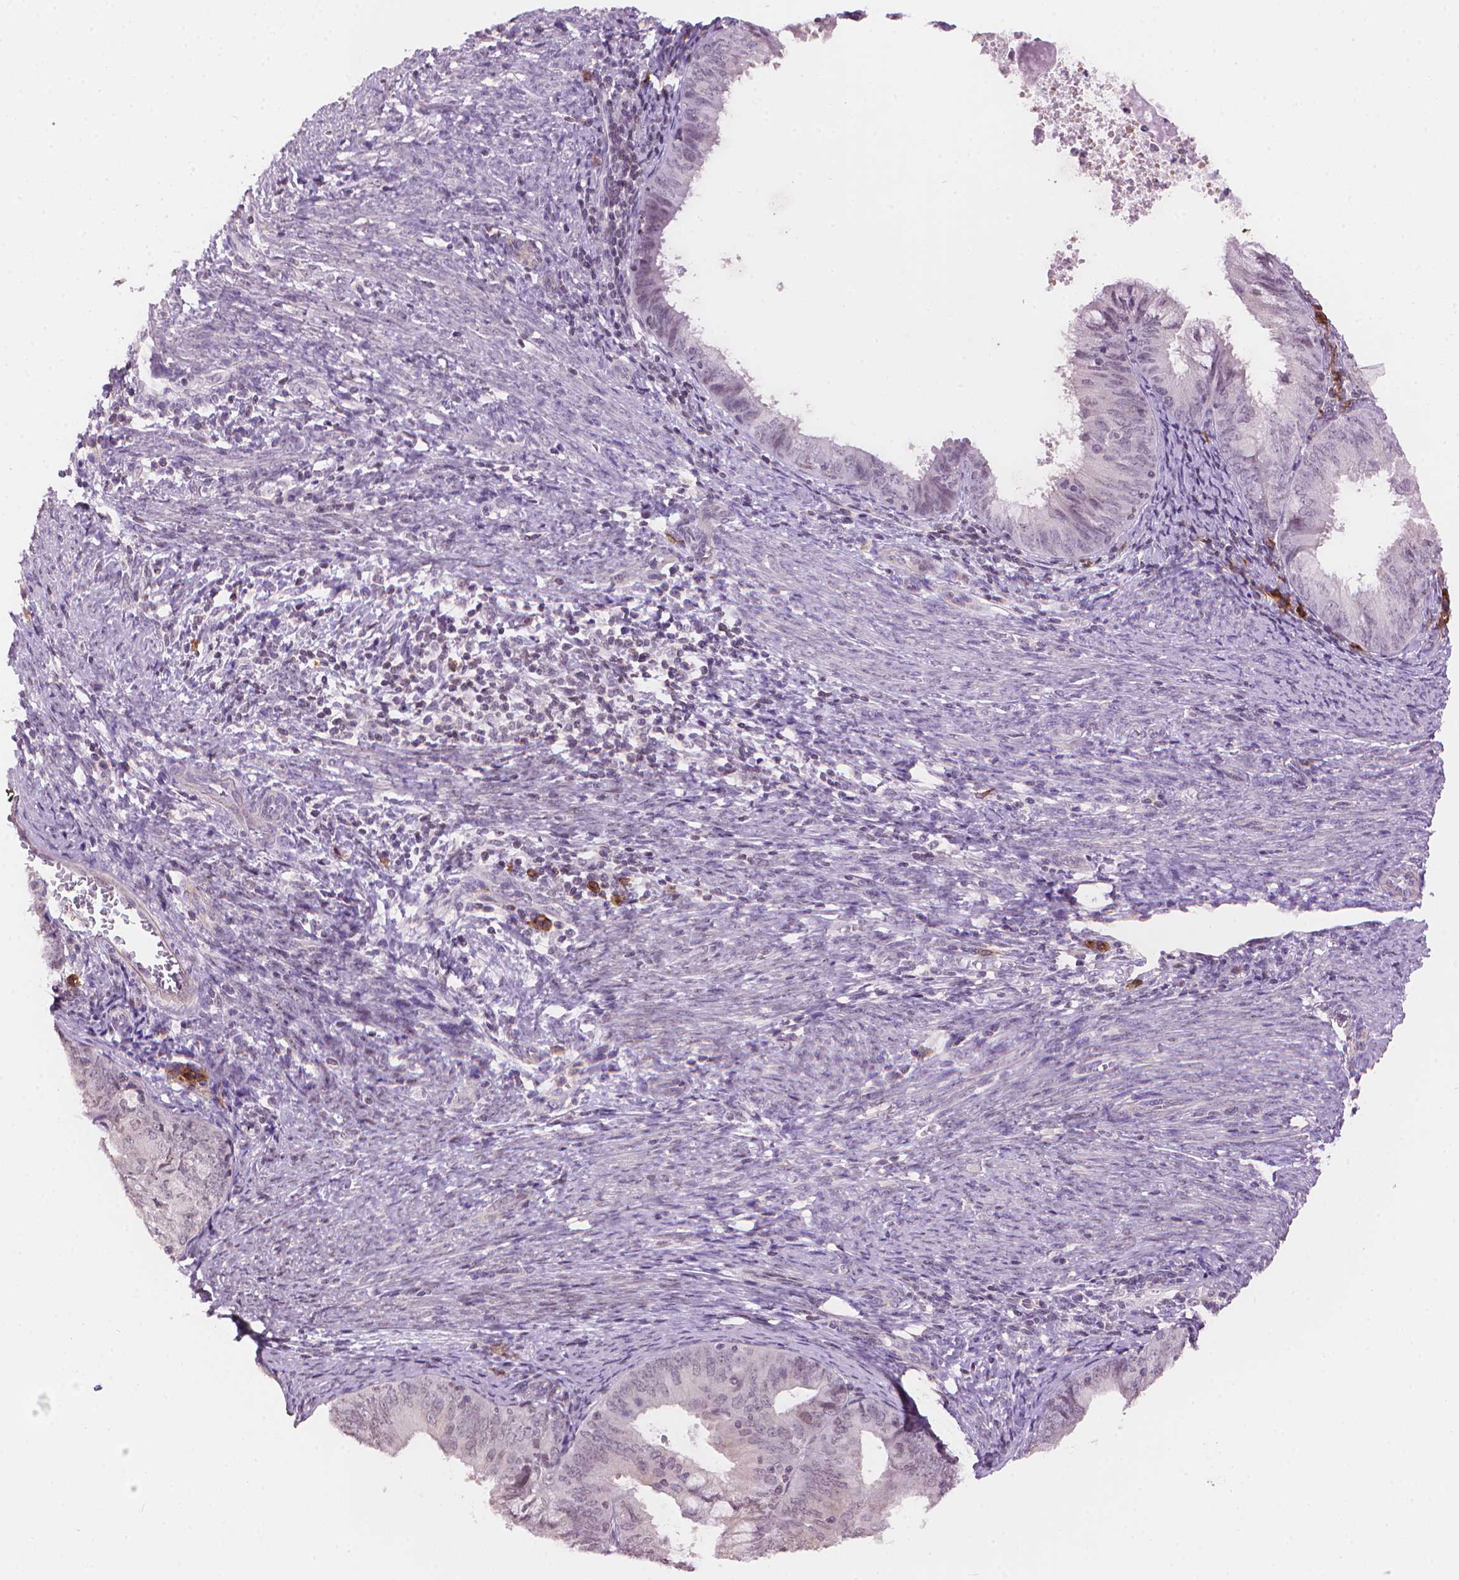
{"staining": {"intensity": "negative", "quantity": "none", "location": "none"}, "tissue": "endometrial cancer", "cell_type": "Tumor cells", "image_type": "cancer", "snomed": [{"axis": "morphology", "description": "Adenocarcinoma, NOS"}, {"axis": "topography", "description": "Endometrium"}], "caption": "Photomicrograph shows no significant protein staining in tumor cells of endometrial cancer. (DAB (3,3'-diaminobenzidine) immunohistochemistry, high magnification).", "gene": "TMEM184A", "patient": {"sex": "female", "age": 57}}